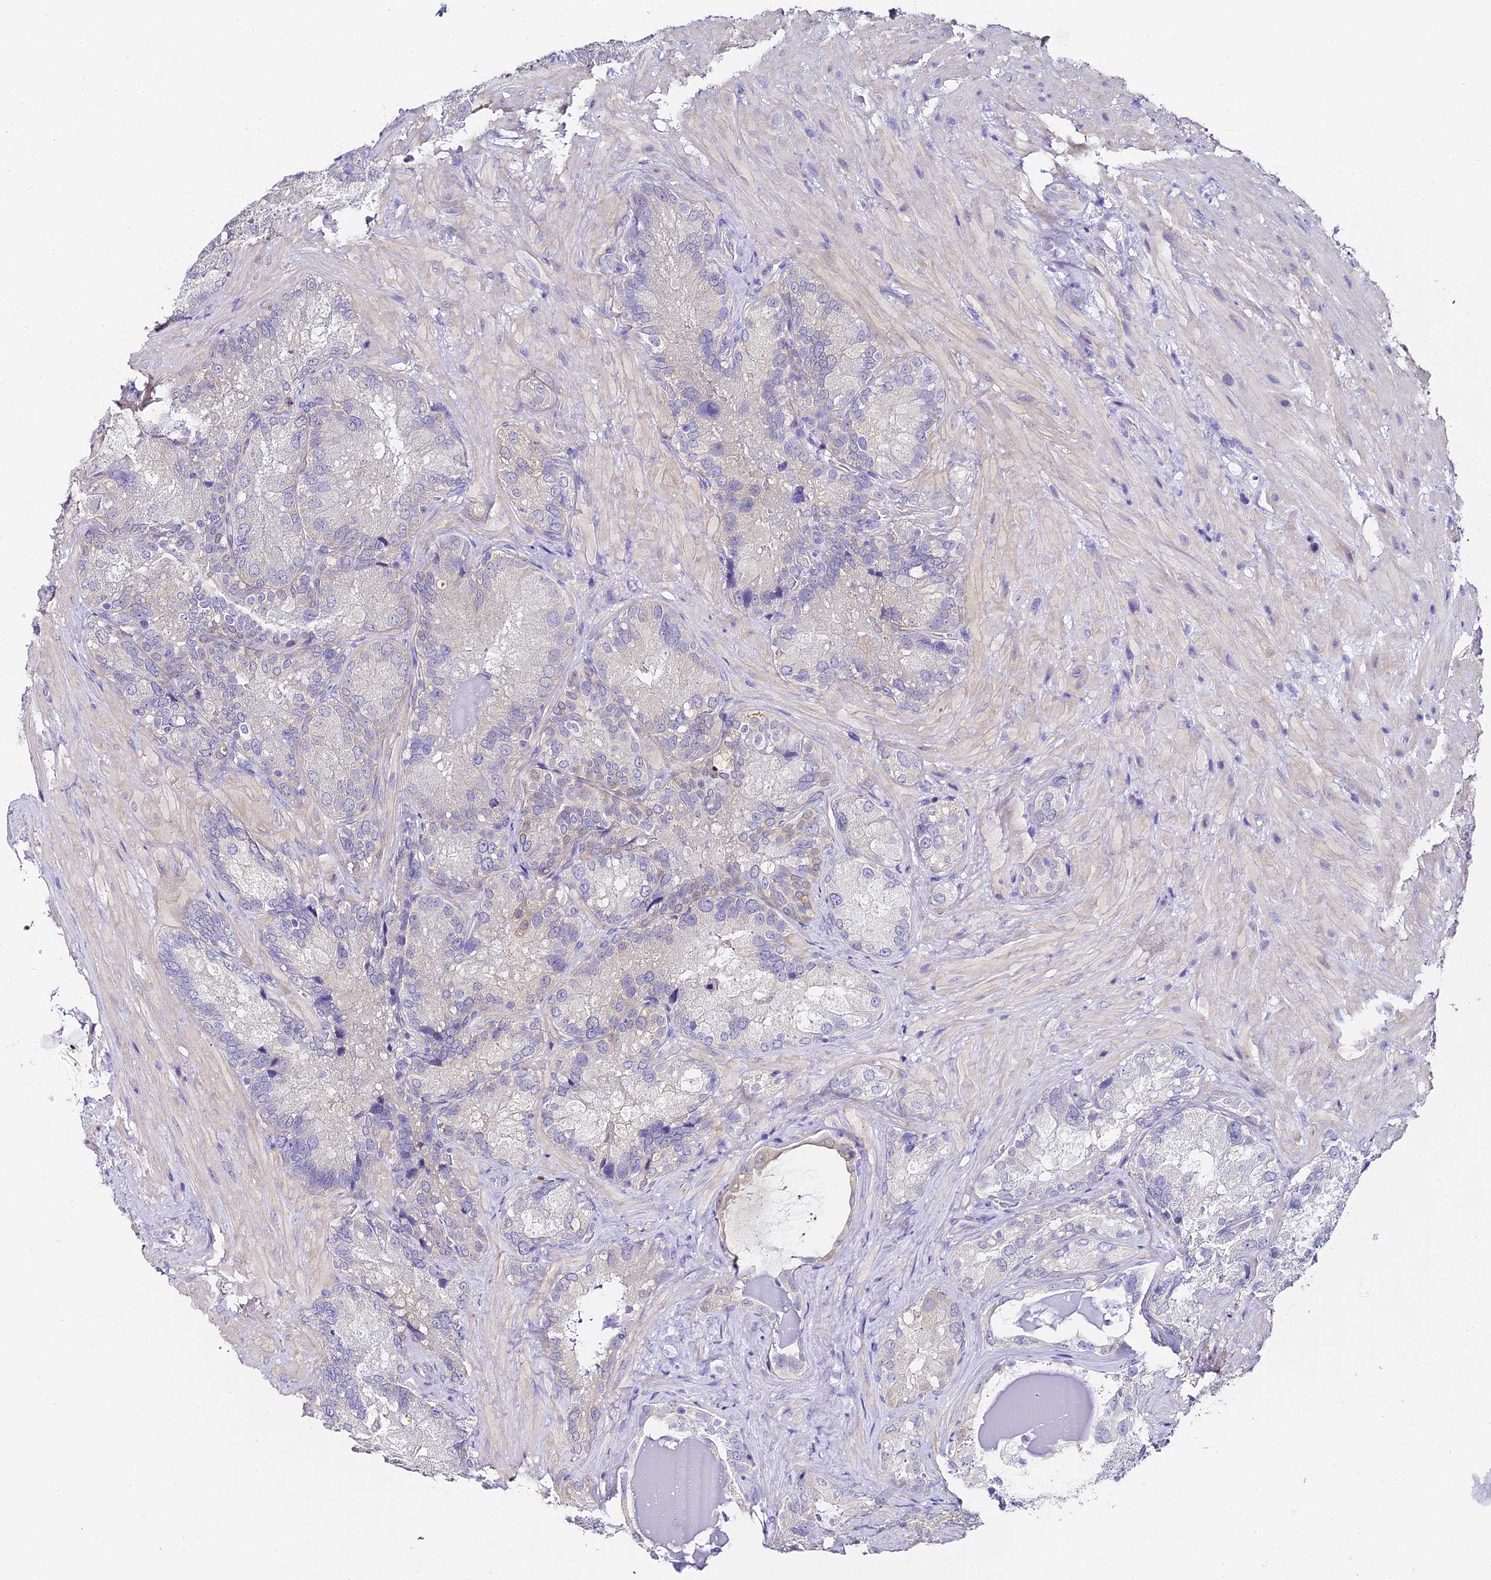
{"staining": {"intensity": "negative", "quantity": "none", "location": "none"}, "tissue": "seminal vesicle", "cell_type": "Glandular cells", "image_type": "normal", "snomed": [{"axis": "morphology", "description": "Normal tissue, NOS"}, {"axis": "topography", "description": "Seminal veicle"}], "caption": "DAB immunohistochemical staining of benign human seminal vesicle shows no significant staining in glandular cells.", "gene": "ABHD14A", "patient": {"sex": "male", "age": 62}}